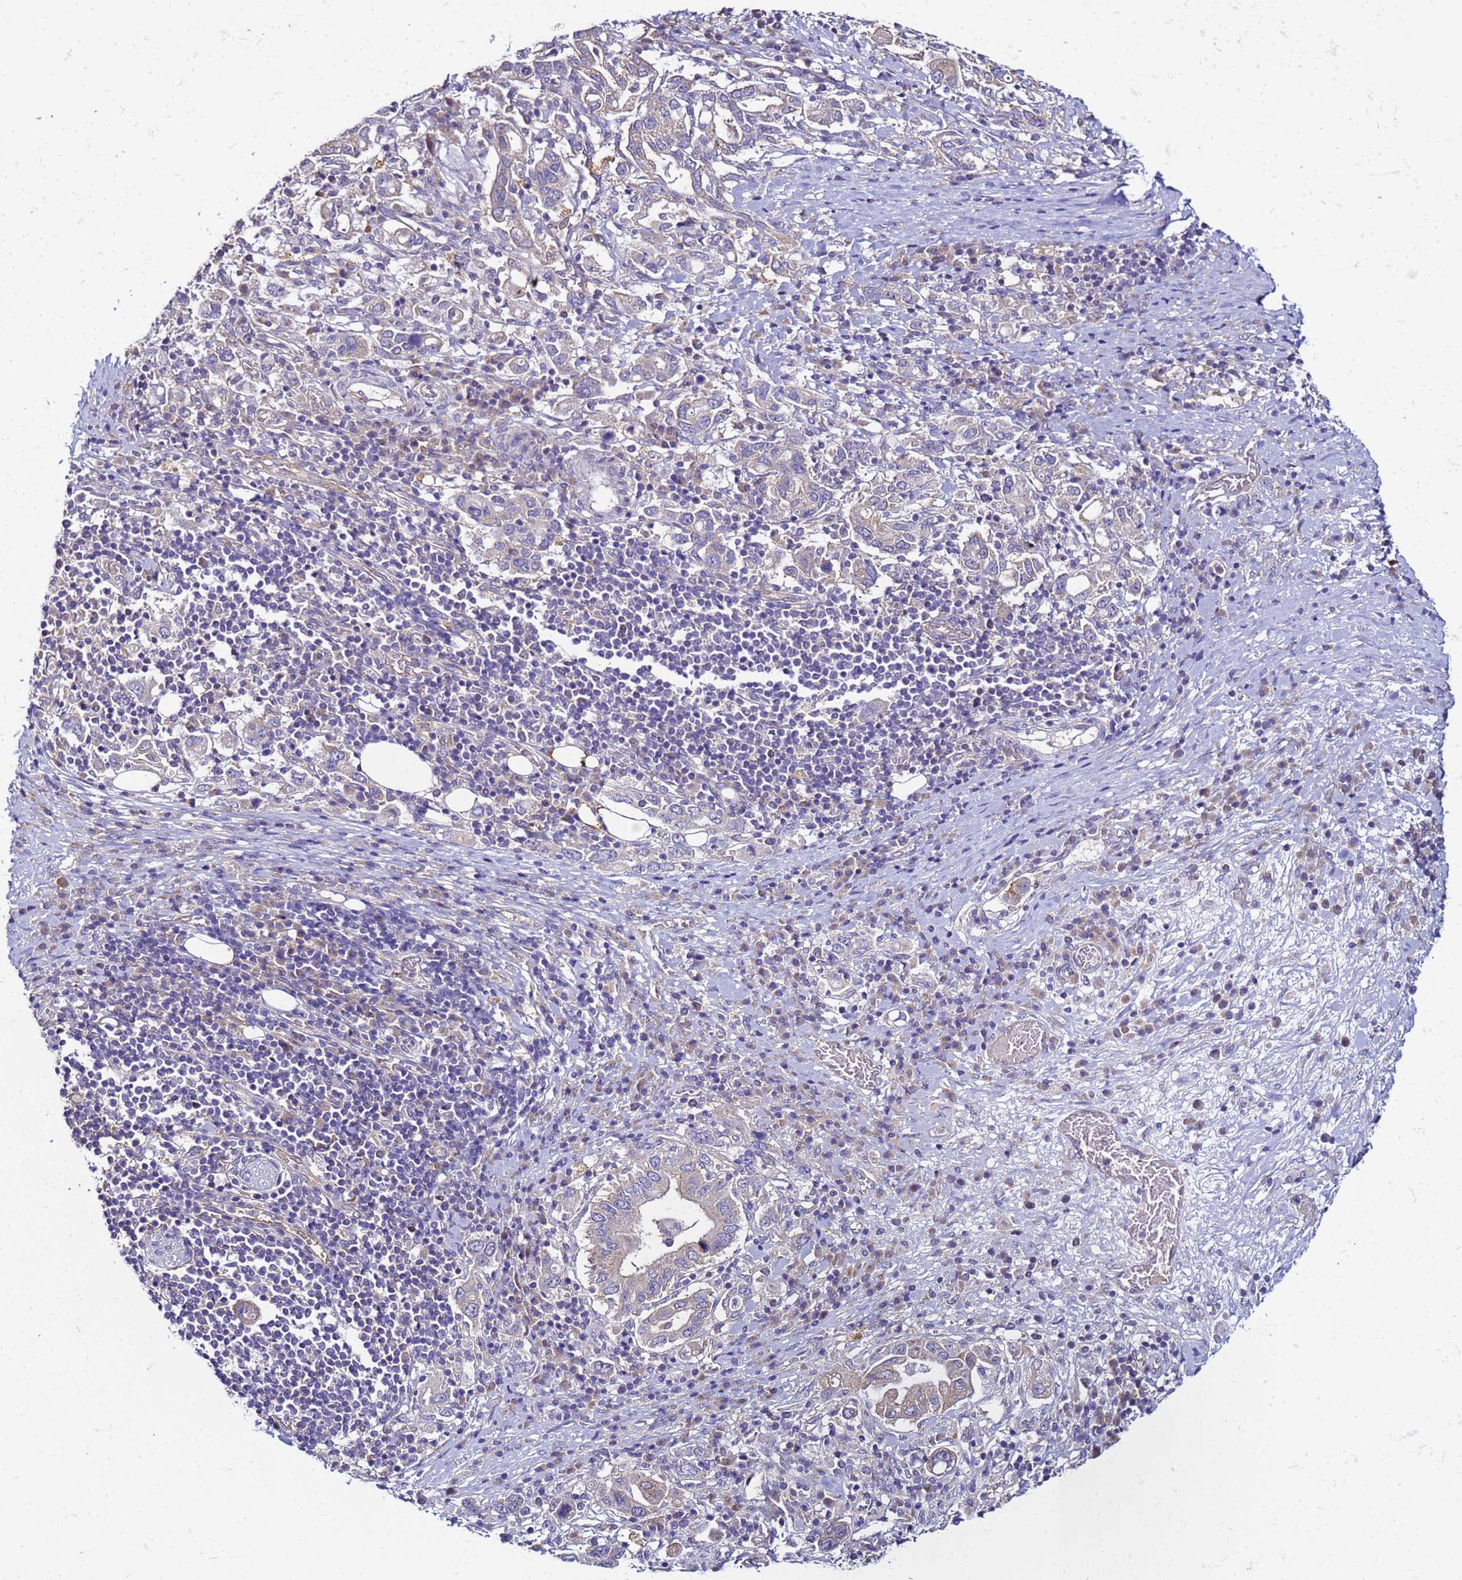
{"staining": {"intensity": "negative", "quantity": "none", "location": "none"}, "tissue": "stomach cancer", "cell_type": "Tumor cells", "image_type": "cancer", "snomed": [{"axis": "morphology", "description": "Adenocarcinoma, NOS"}, {"axis": "topography", "description": "Stomach, upper"}, {"axis": "topography", "description": "Stomach"}], "caption": "A high-resolution histopathology image shows immunohistochemistry staining of adenocarcinoma (stomach), which exhibits no significant positivity in tumor cells.", "gene": "PKD1", "patient": {"sex": "male", "age": 62}}